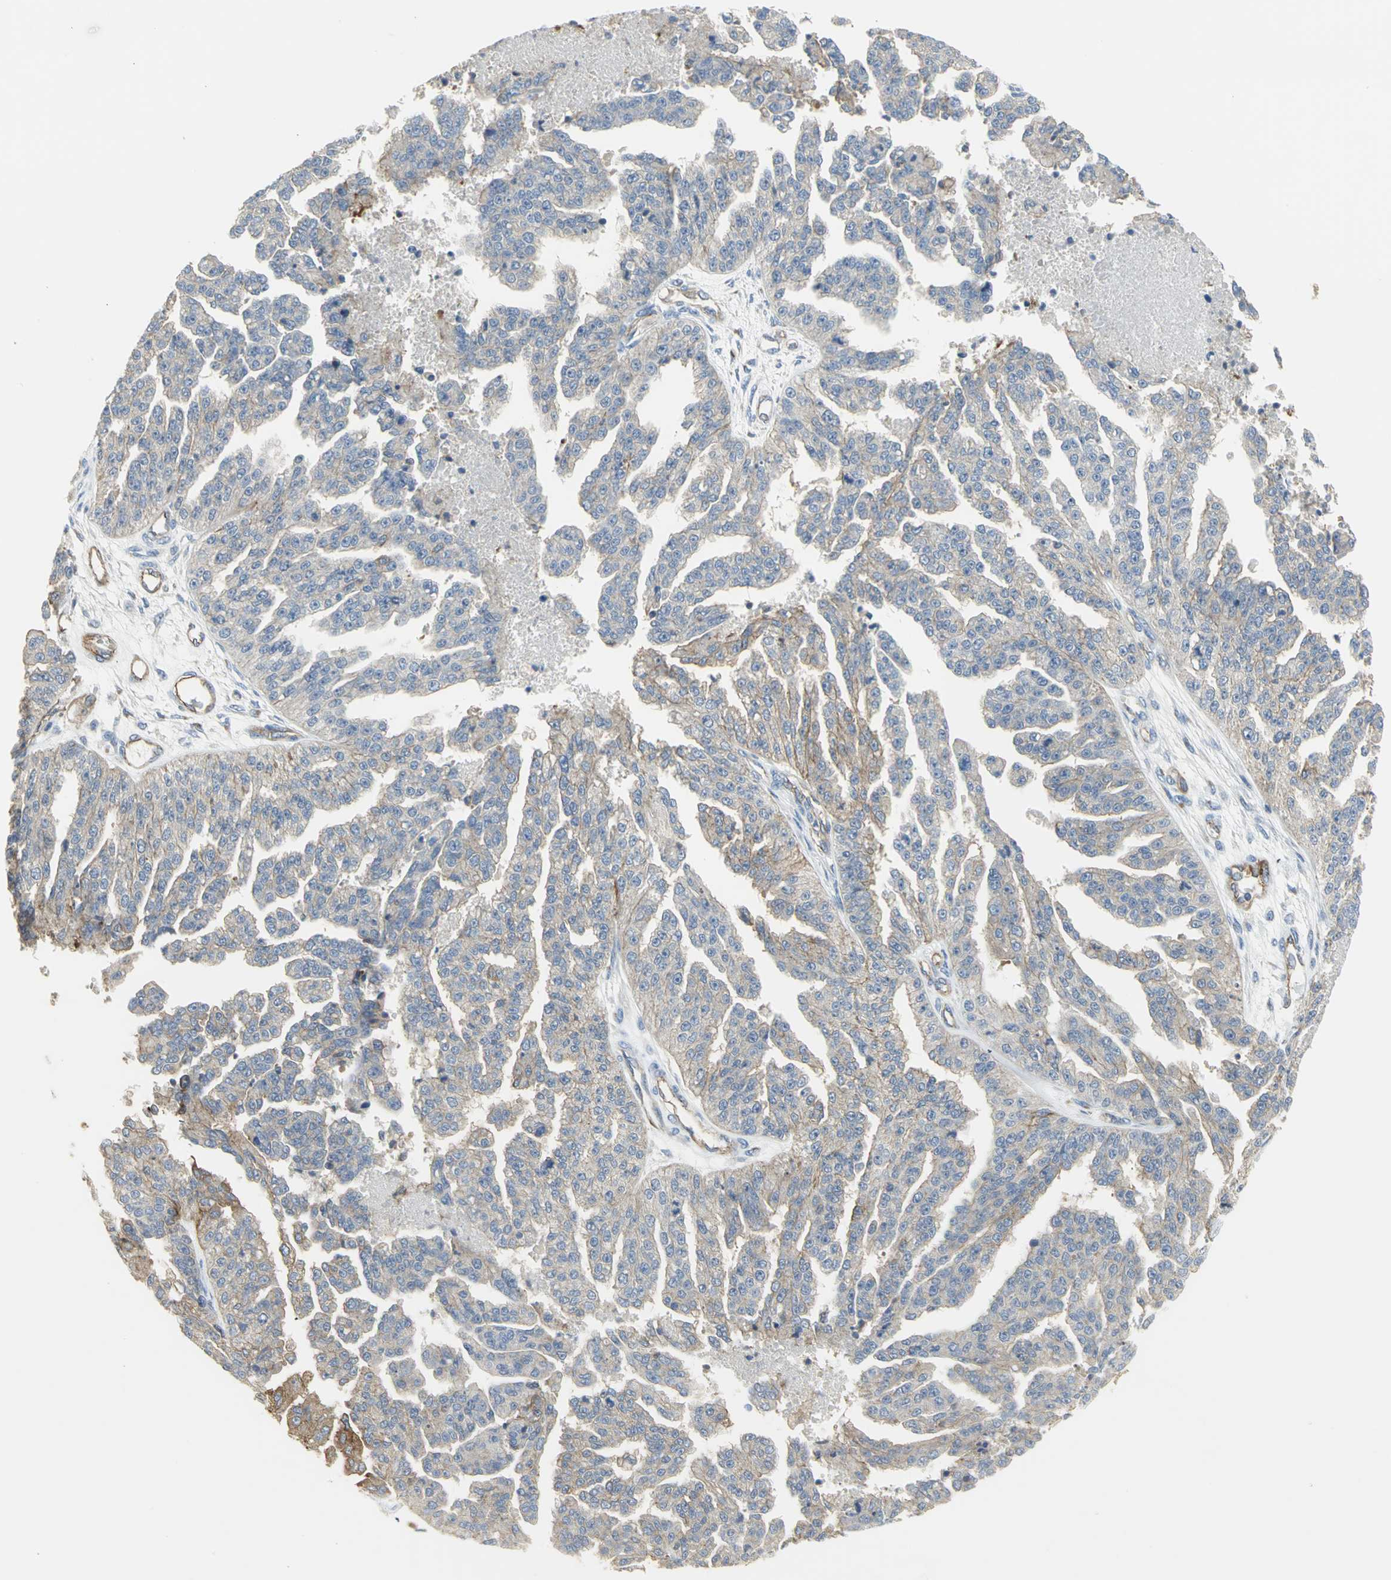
{"staining": {"intensity": "weak", "quantity": ">75%", "location": "cytoplasmic/membranous"}, "tissue": "ovarian cancer", "cell_type": "Tumor cells", "image_type": "cancer", "snomed": [{"axis": "morphology", "description": "Cystadenocarcinoma, serous, NOS"}, {"axis": "topography", "description": "Ovary"}], "caption": "Protein staining of ovarian cancer tissue shows weak cytoplasmic/membranous staining in approximately >75% of tumor cells.", "gene": "FLNB", "patient": {"sex": "female", "age": 58}}